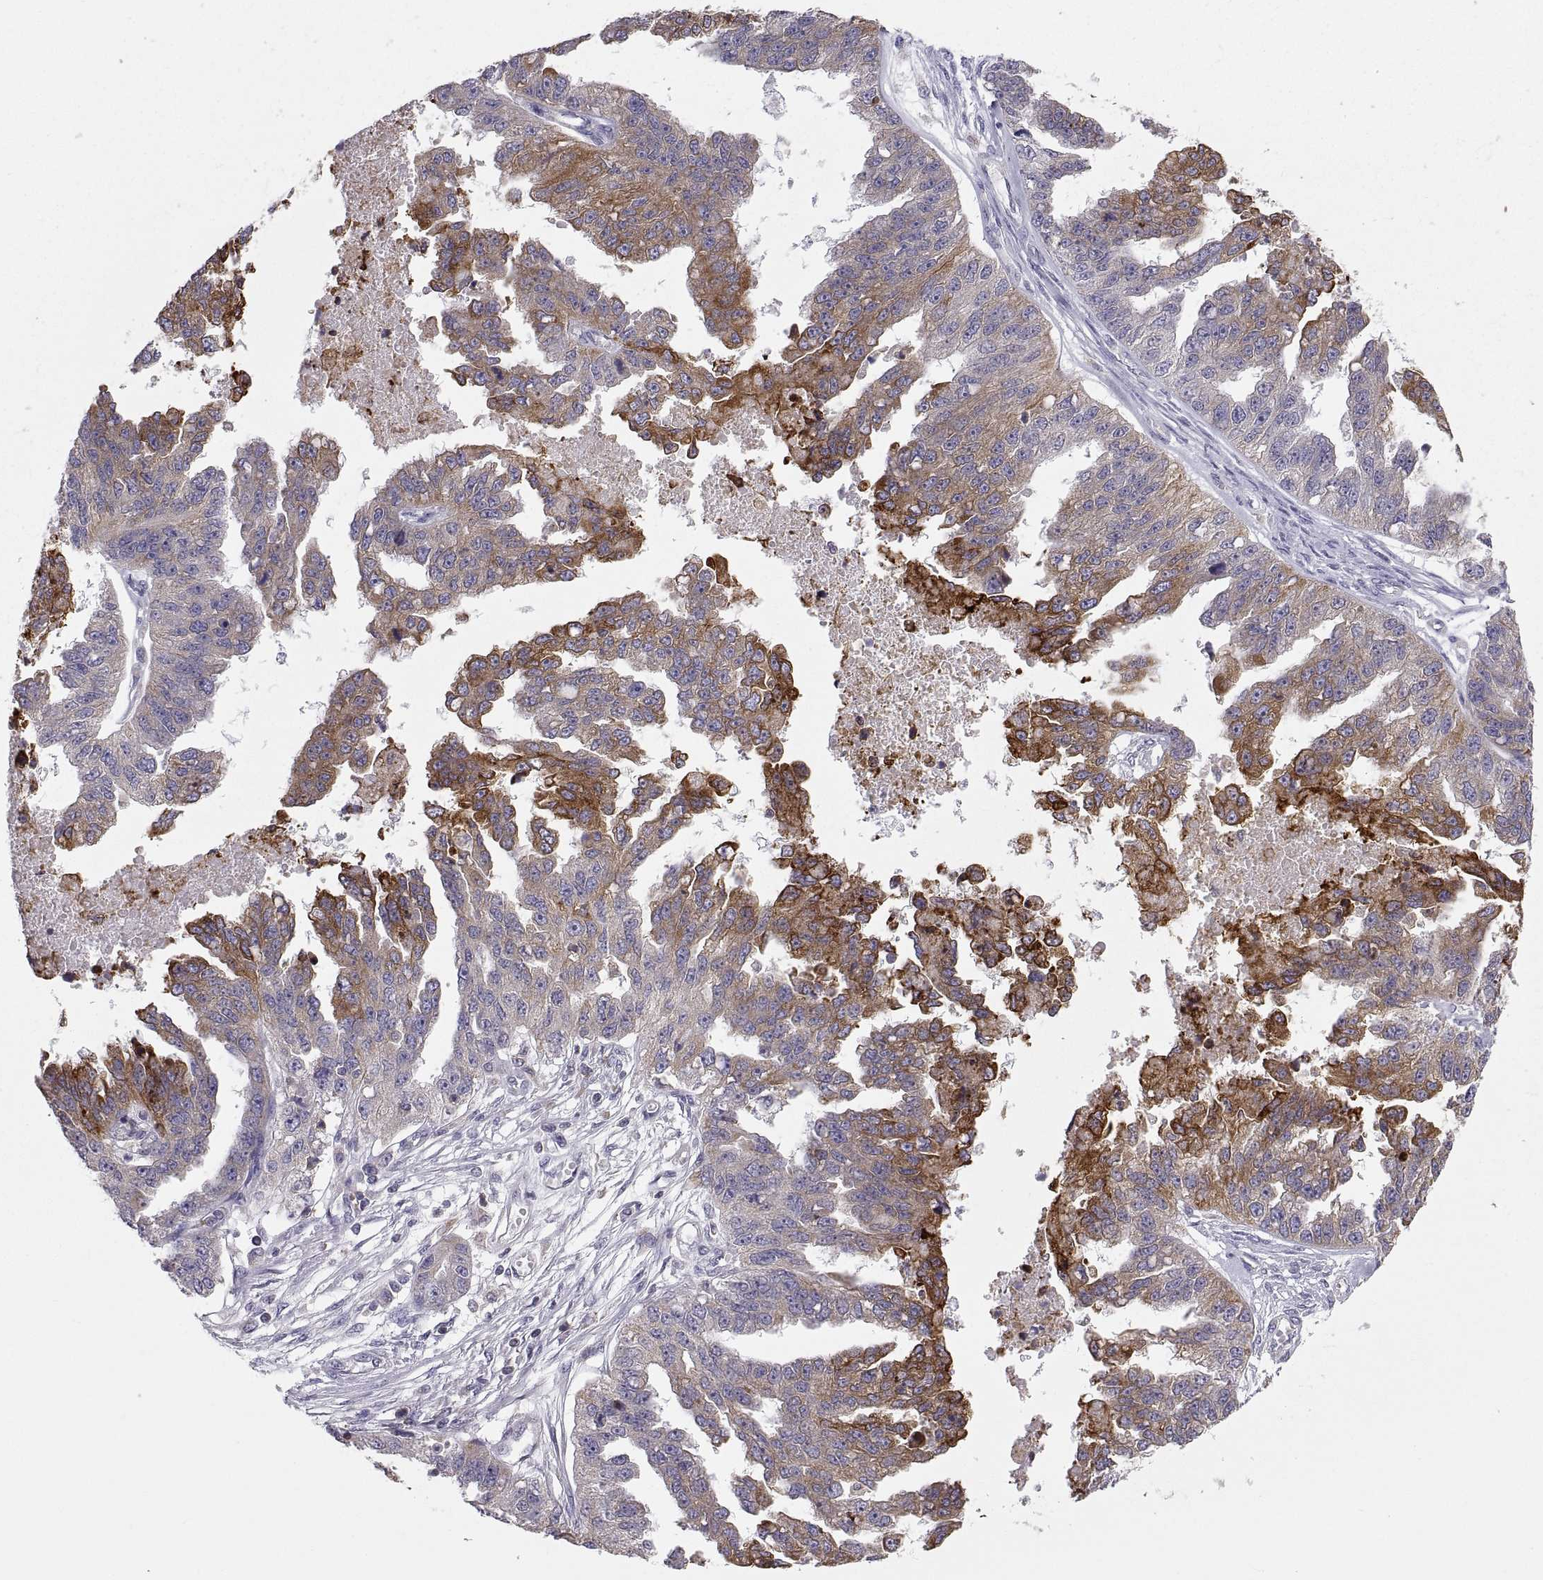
{"staining": {"intensity": "moderate", "quantity": "25%-75%", "location": "cytoplasmic/membranous"}, "tissue": "ovarian cancer", "cell_type": "Tumor cells", "image_type": "cancer", "snomed": [{"axis": "morphology", "description": "Cystadenocarcinoma, serous, NOS"}, {"axis": "topography", "description": "Ovary"}], "caption": "Immunohistochemistry (IHC) staining of ovarian cancer, which displays medium levels of moderate cytoplasmic/membranous expression in approximately 25%-75% of tumor cells indicating moderate cytoplasmic/membranous protein expression. The staining was performed using DAB (brown) for protein detection and nuclei were counterstained in hematoxylin (blue).", "gene": "ERO1A", "patient": {"sex": "female", "age": 58}}